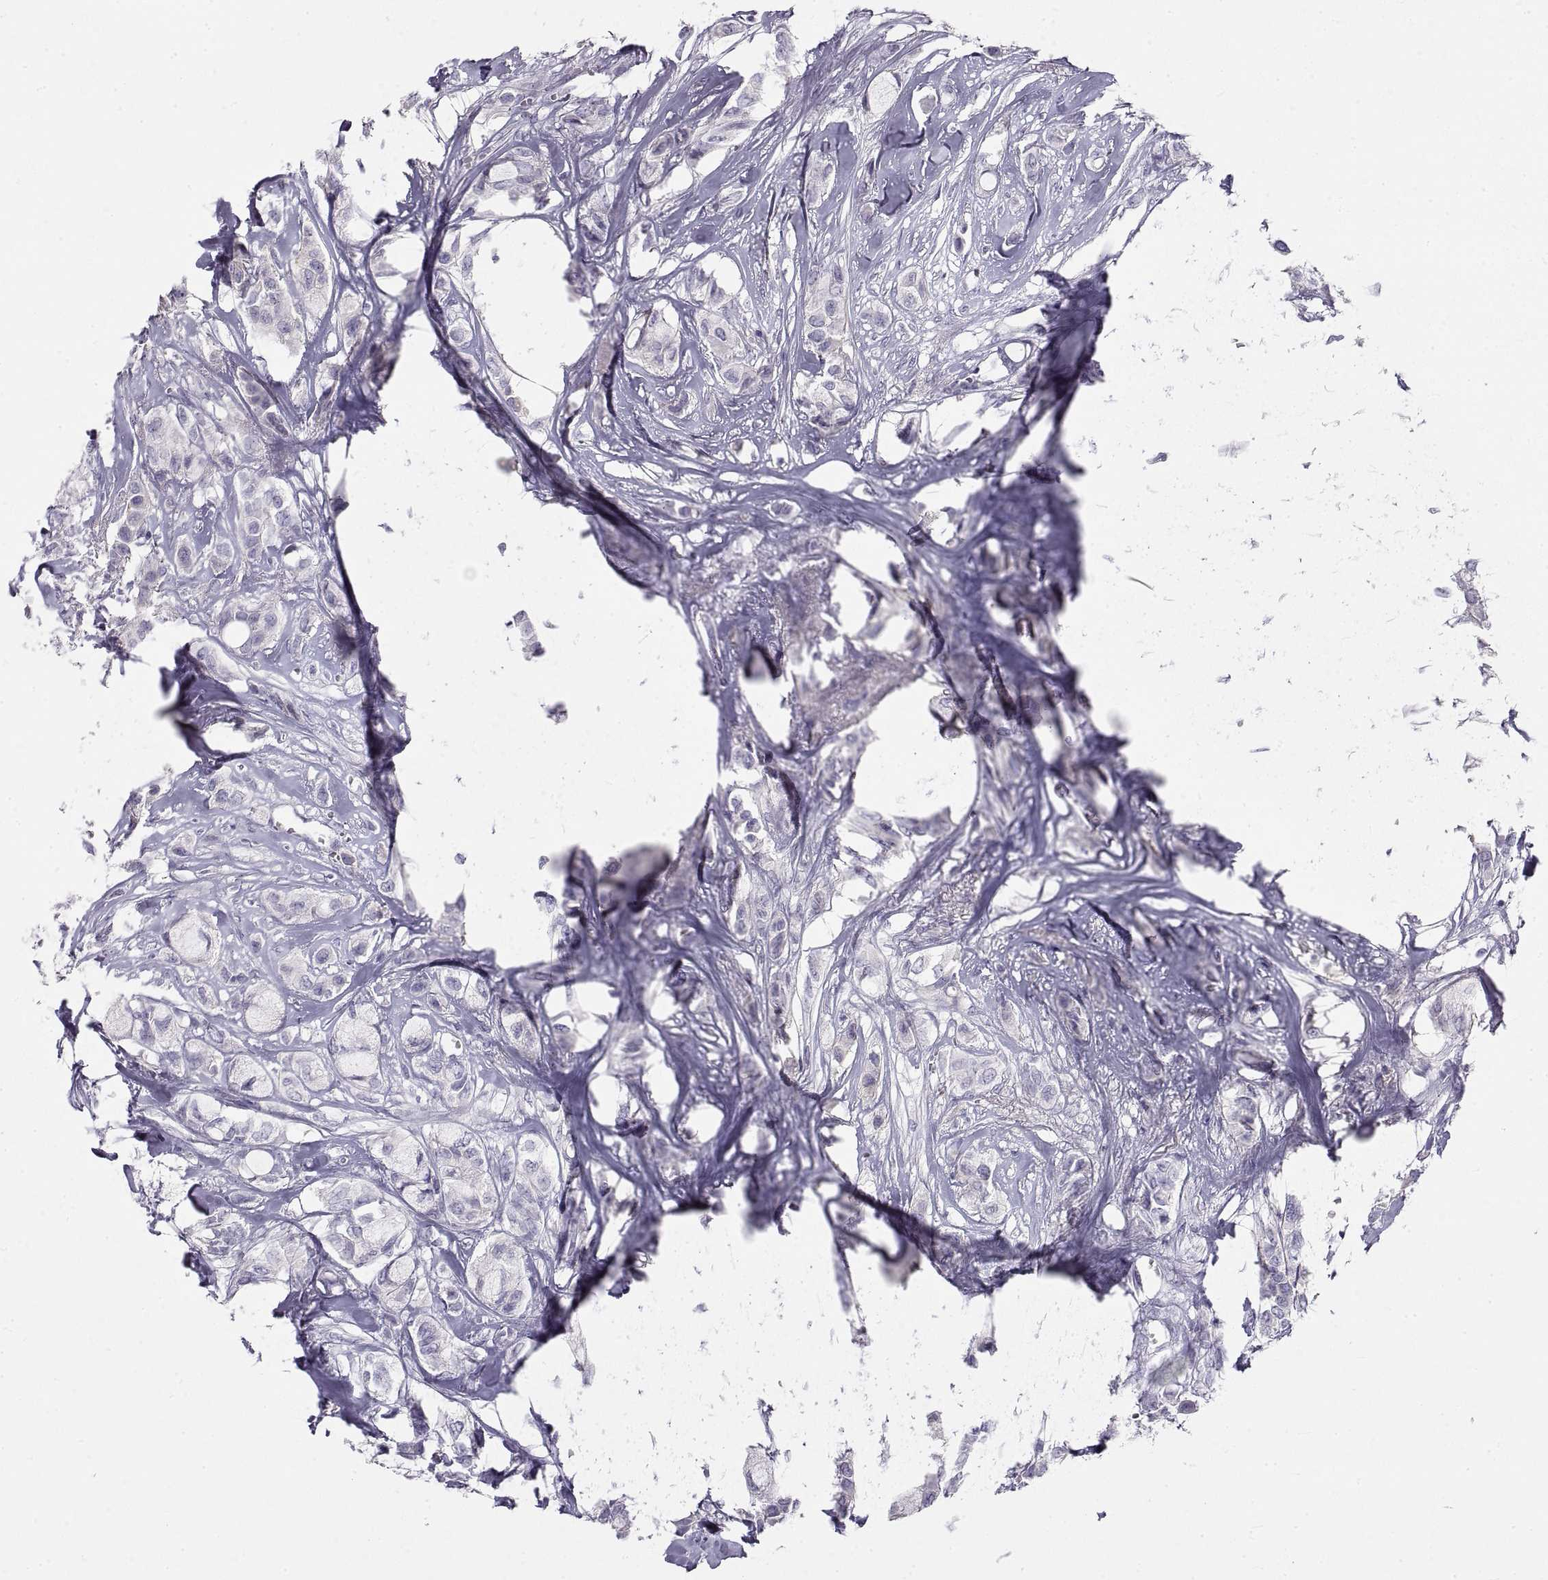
{"staining": {"intensity": "negative", "quantity": "none", "location": "none"}, "tissue": "breast cancer", "cell_type": "Tumor cells", "image_type": "cancer", "snomed": [{"axis": "morphology", "description": "Duct carcinoma"}, {"axis": "topography", "description": "Breast"}], "caption": "Immunohistochemical staining of breast cancer (invasive ductal carcinoma) exhibits no significant expression in tumor cells.", "gene": "CRYBB3", "patient": {"sex": "female", "age": 85}}